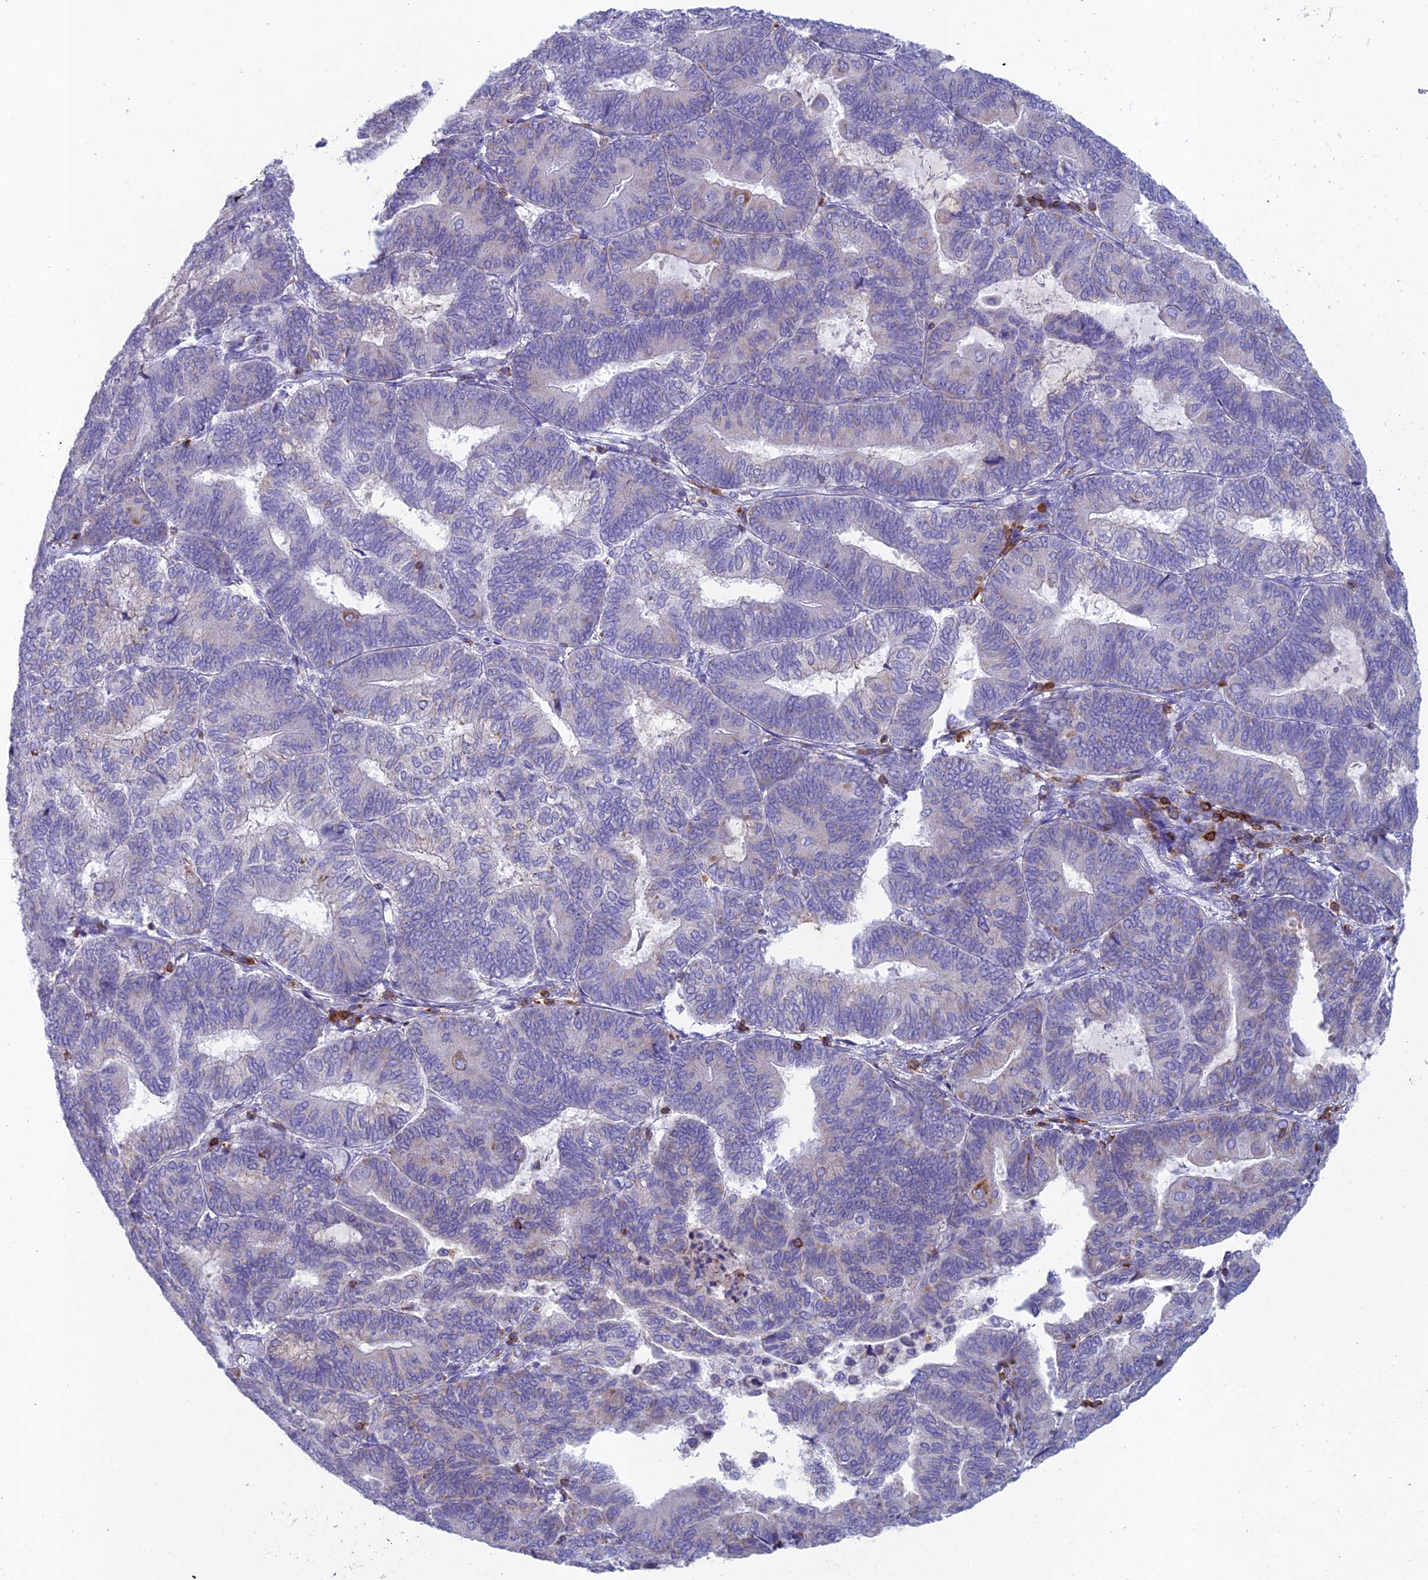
{"staining": {"intensity": "negative", "quantity": "none", "location": "none"}, "tissue": "endometrial cancer", "cell_type": "Tumor cells", "image_type": "cancer", "snomed": [{"axis": "morphology", "description": "Adenocarcinoma, NOS"}, {"axis": "topography", "description": "Endometrium"}], "caption": "IHC image of neoplastic tissue: human endometrial cancer (adenocarcinoma) stained with DAB (3,3'-diaminobenzidine) displays no significant protein expression in tumor cells. The staining is performed using DAB brown chromogen with nuclei counter-stained in using hematoxylin.", "gene": "ABI3BP", "patient": {"sex": "female", "age": 81}}